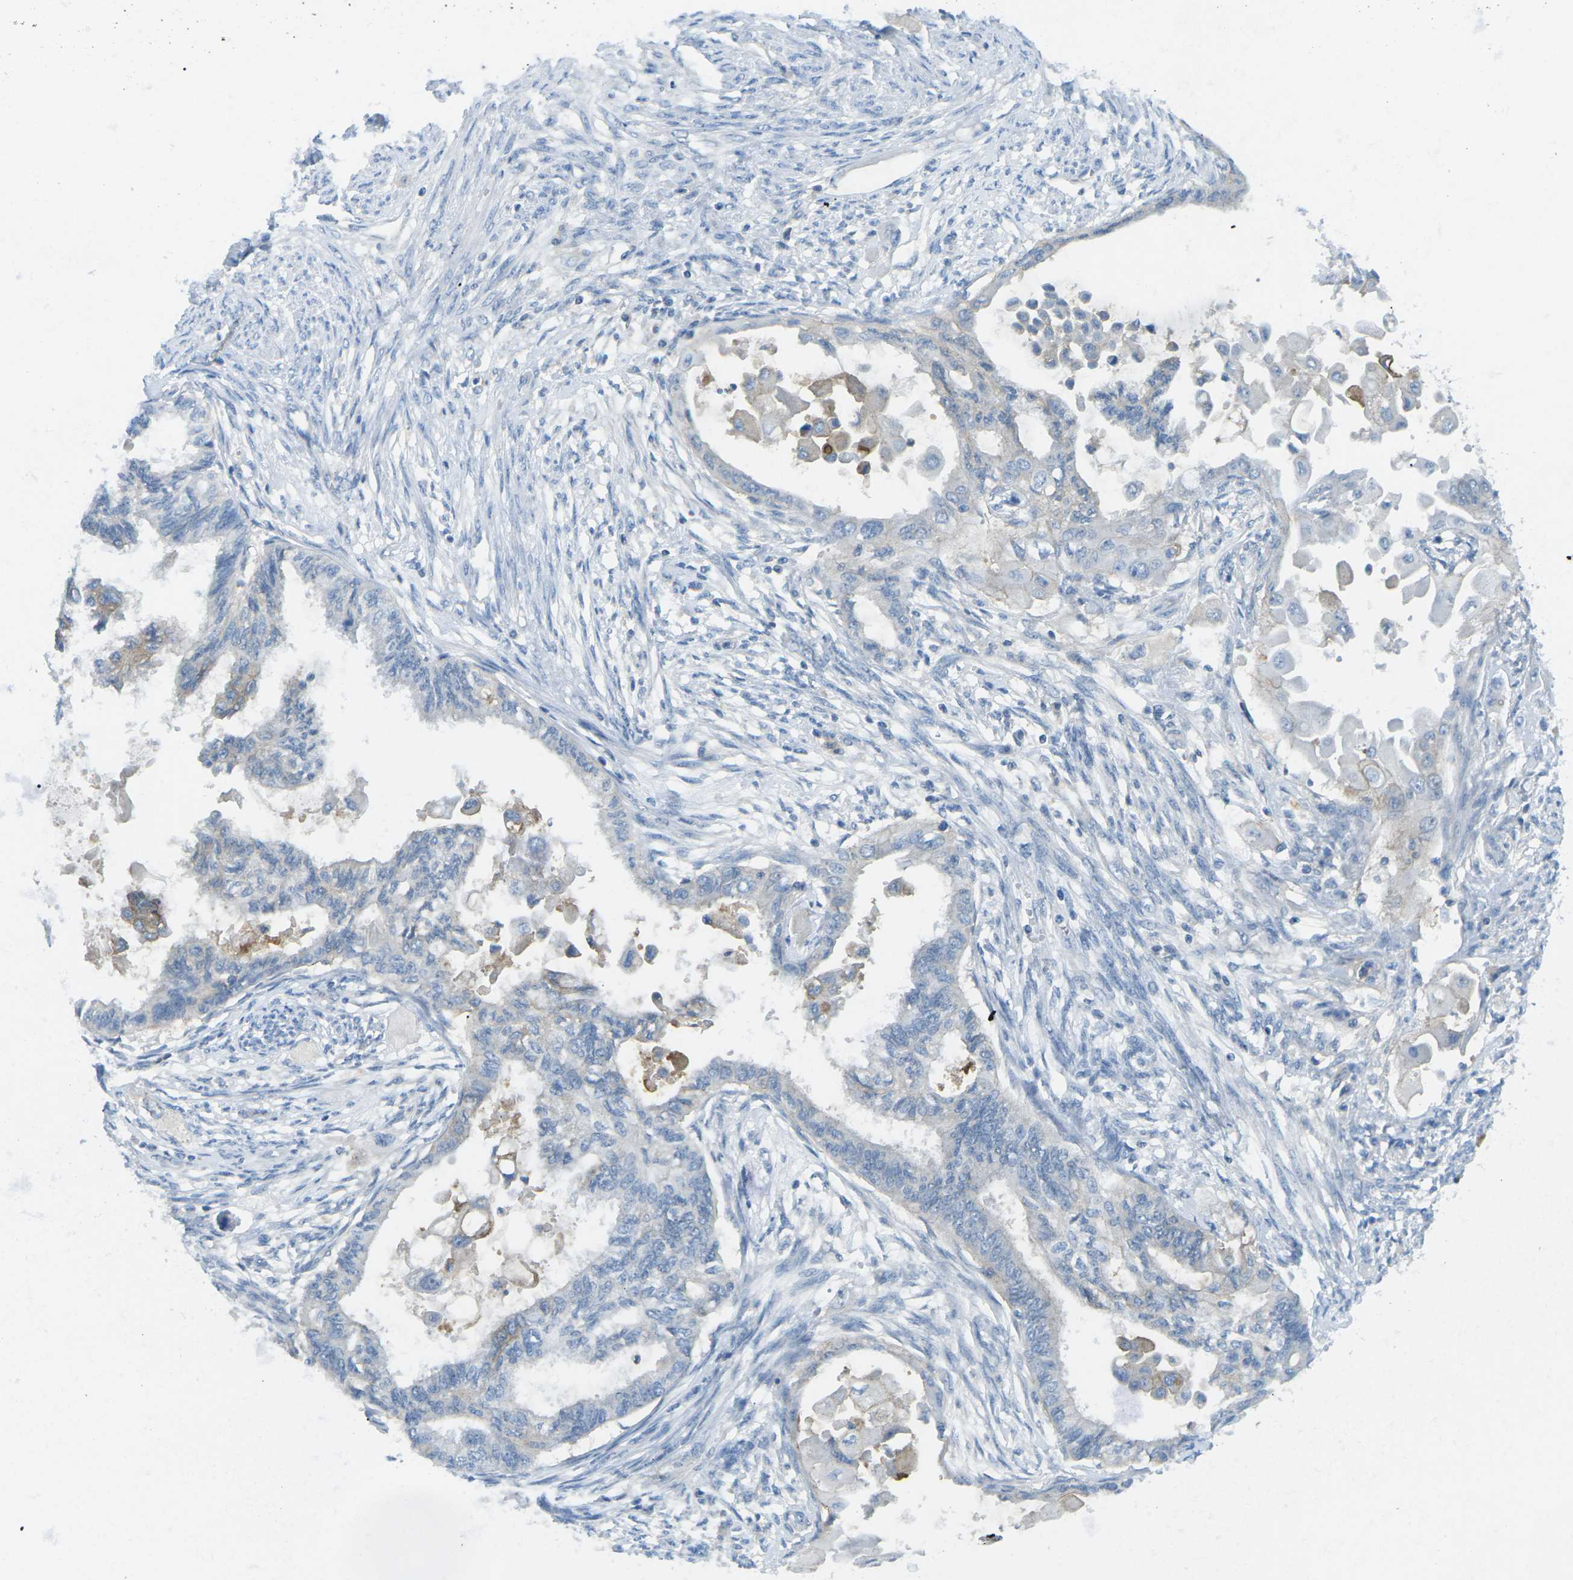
{"staining": {"intensity": "negative", "quantity": "none", "location": "none"}, "tissue": "cervical cancer", "cell_type": "Tumor cells", "image_type": "cancer", "snomed": [{"axis": "morphology", "description": "Normal tissue, NOS"}, {"axis": "morphology", "description": "Adenocarcinoma, NOS"}, {"axis": "topography", "description": "Cervix"}, {"axis": "topography", "description": "Endometrium"}], "caption": "Immunohistochemistry image of neoplastic tissue: cervical cancer (adenocarcinoma) stained with DAB shows no significant protein staining in tumor cells.", "gene": "CD47", "patient": {"sex": "female", "age": 86}}